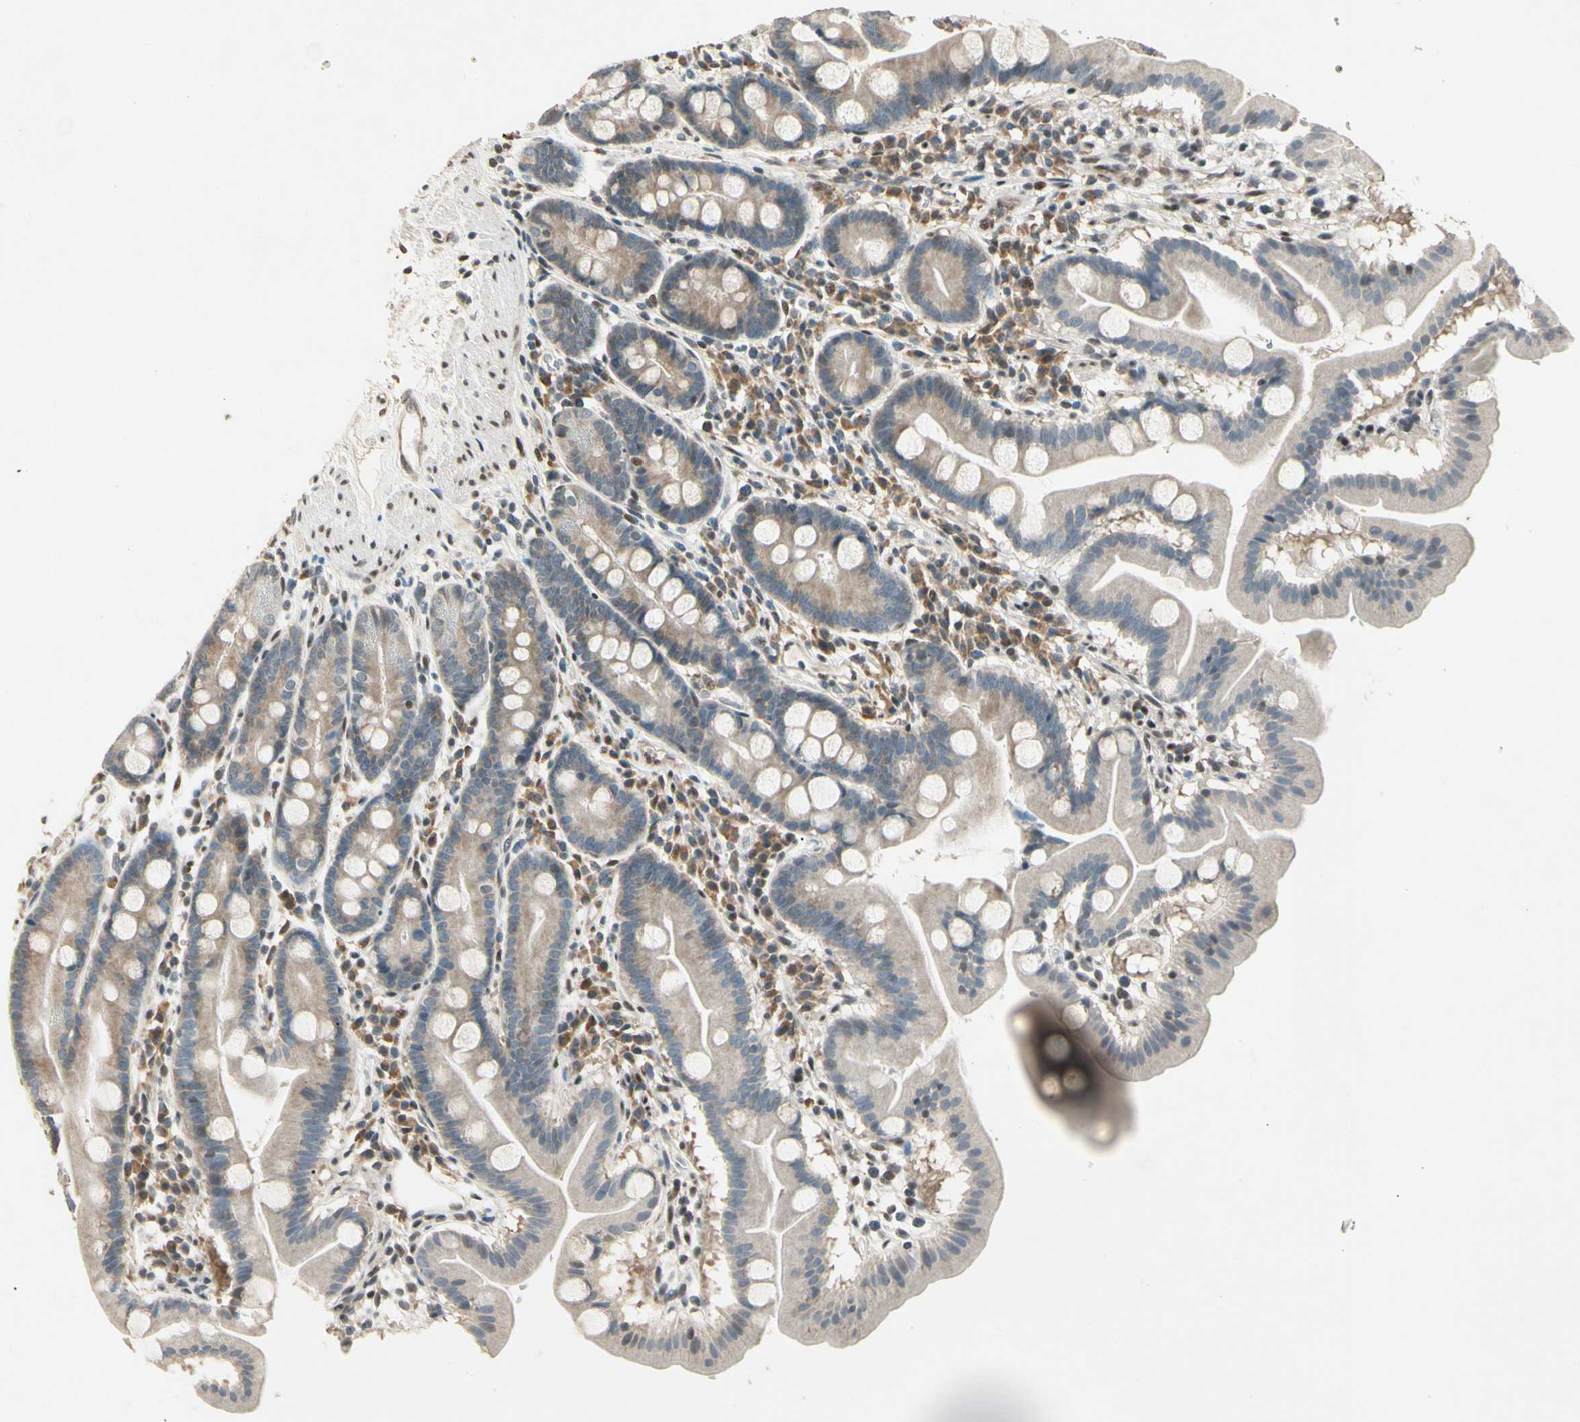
{"staining": {"intensity": "weak", "quantity": "25%-75%", "location": "cytoplasmic/membranous"}, "tissue": "duodenum", "cell_type": "Glandular cells", "image_type": "normal", "snomed": [{"axis": "morphology", "description": "Normal tissue, NOS"}, {"axis": "topography", "description": "Duodenum"}], "caption": "The image demonstrates immunohistochemical staining of normal duodenum. There is weak cytoplasmic/membranous staining is appreciated in approximately 25%-75% of glandular cells.", "gene": "ZBTB4", "patient": {"sex": "male", "age": 50}}